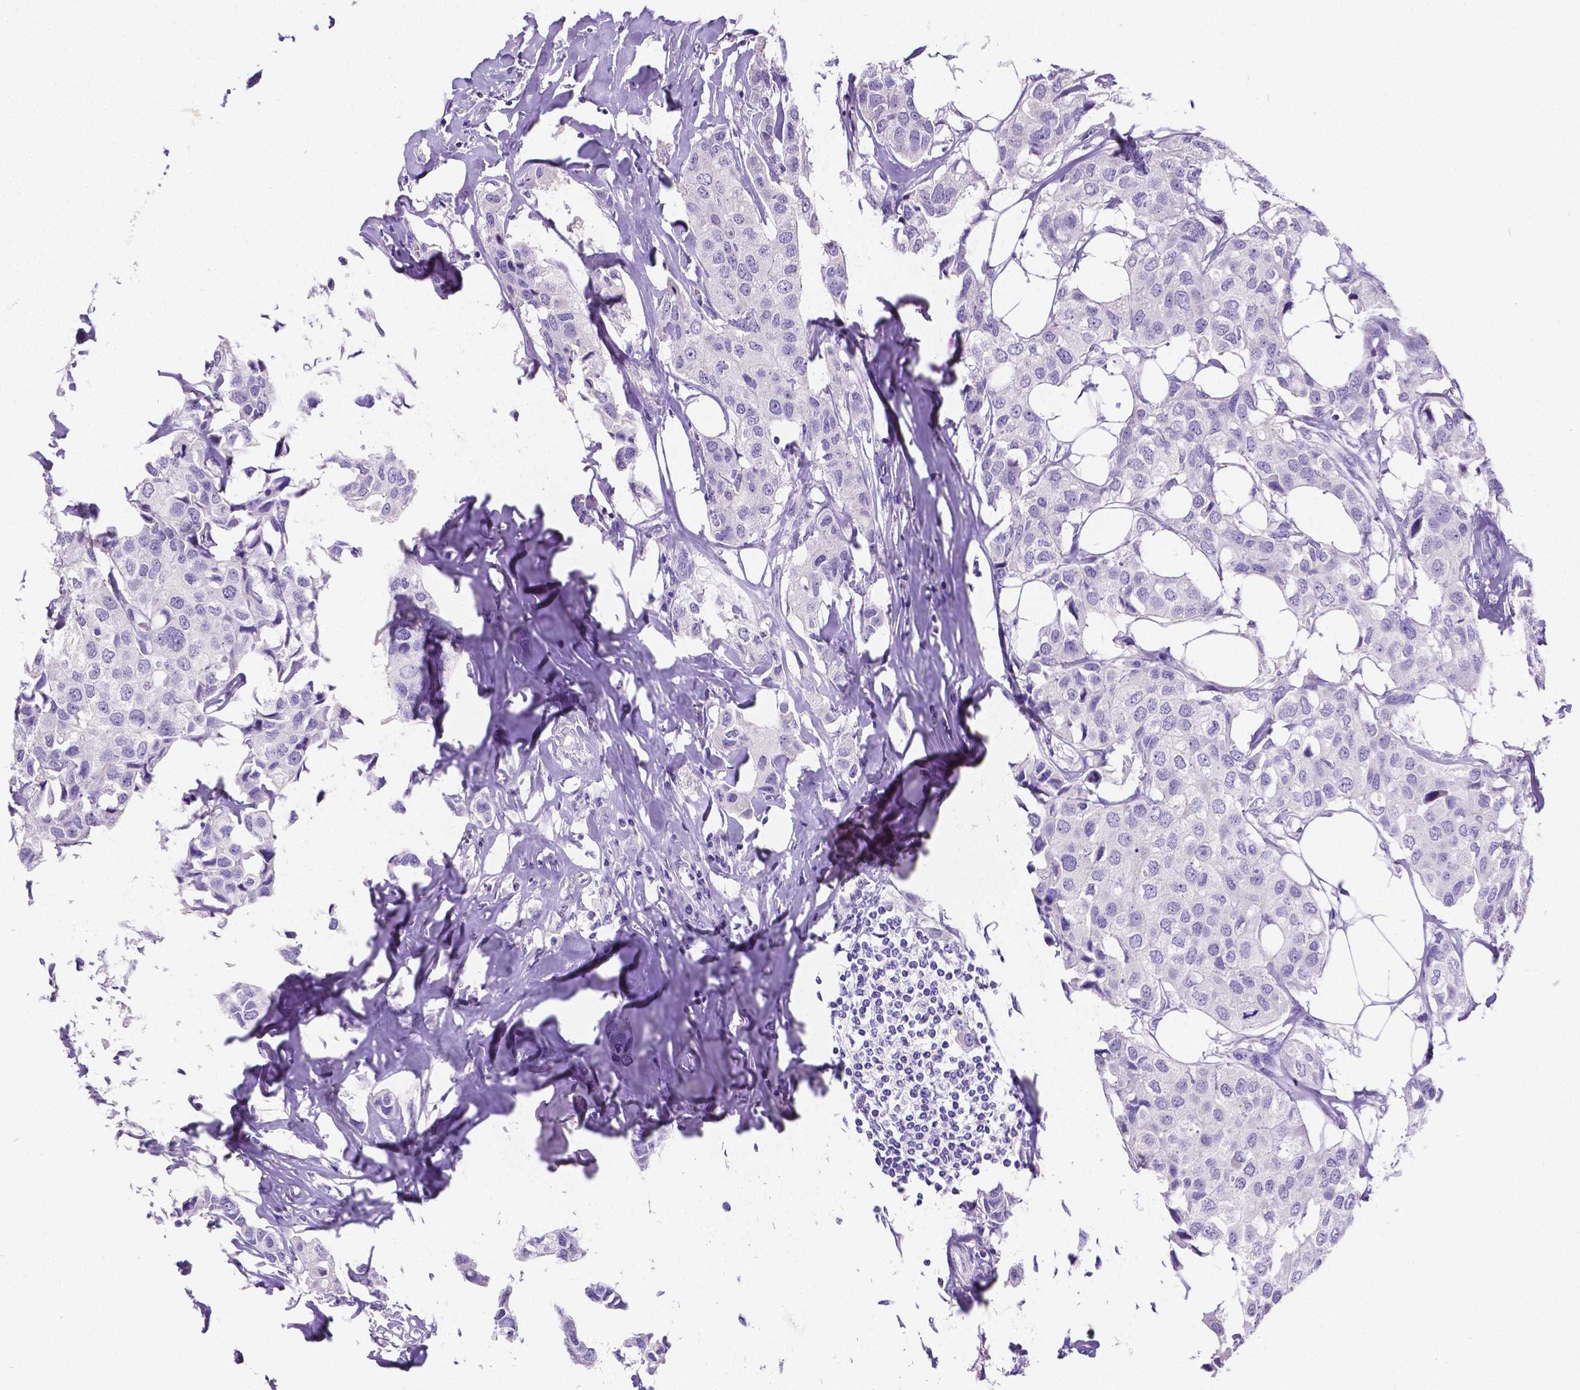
{"staining": {"intensity": "negative", "quantity": "none", "location": "none"}, "tissue": "breast cancer", "cell_type": "Tumor cells", "image_type": "cancer", "snomed": [{"axis": "morphology", "description": "Duct carcinoma"}, {"axis": "topography", "description": "Breast"}], "caption": "A micrograph of human breast cancer is negative for staining in tumor cells.", "gene": "SATB2", "patient": {"sex": "female", "age": 80}}